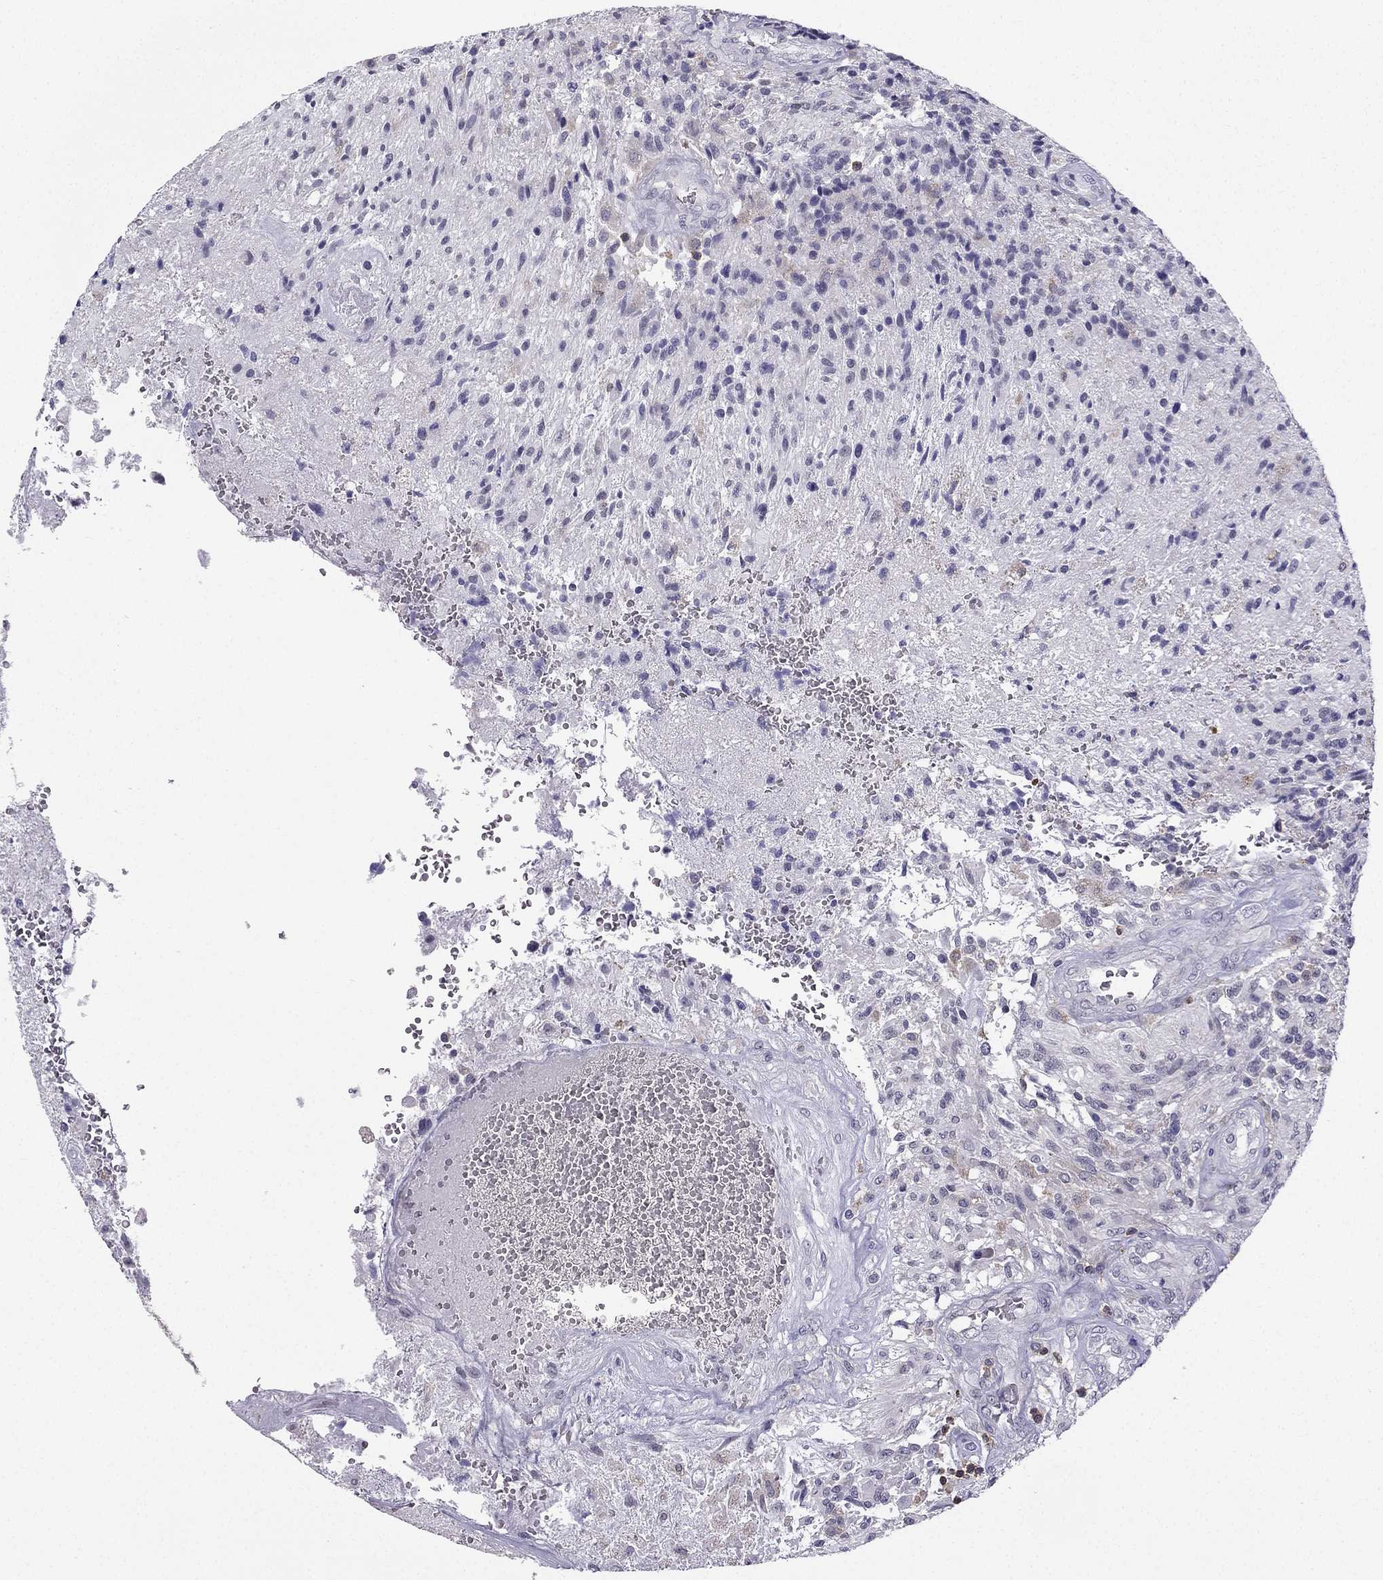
{"staining": {"intensity": "negative", "quantity": "none", "location": "none"}, "tissue": "glioma", "cell_type": "Tumor cells", "image_type": "cancer", "snomed": [{"axis": "morphology", "description": "Glioma, malignant, High grade"}, {"axis": "topography", "description": "Brain"}], "caption": "Protein analysis of glioma reveals no significant expression in tumor cells.", "gene": "CCK", "patient": {"sex": "male", "age": 56}}